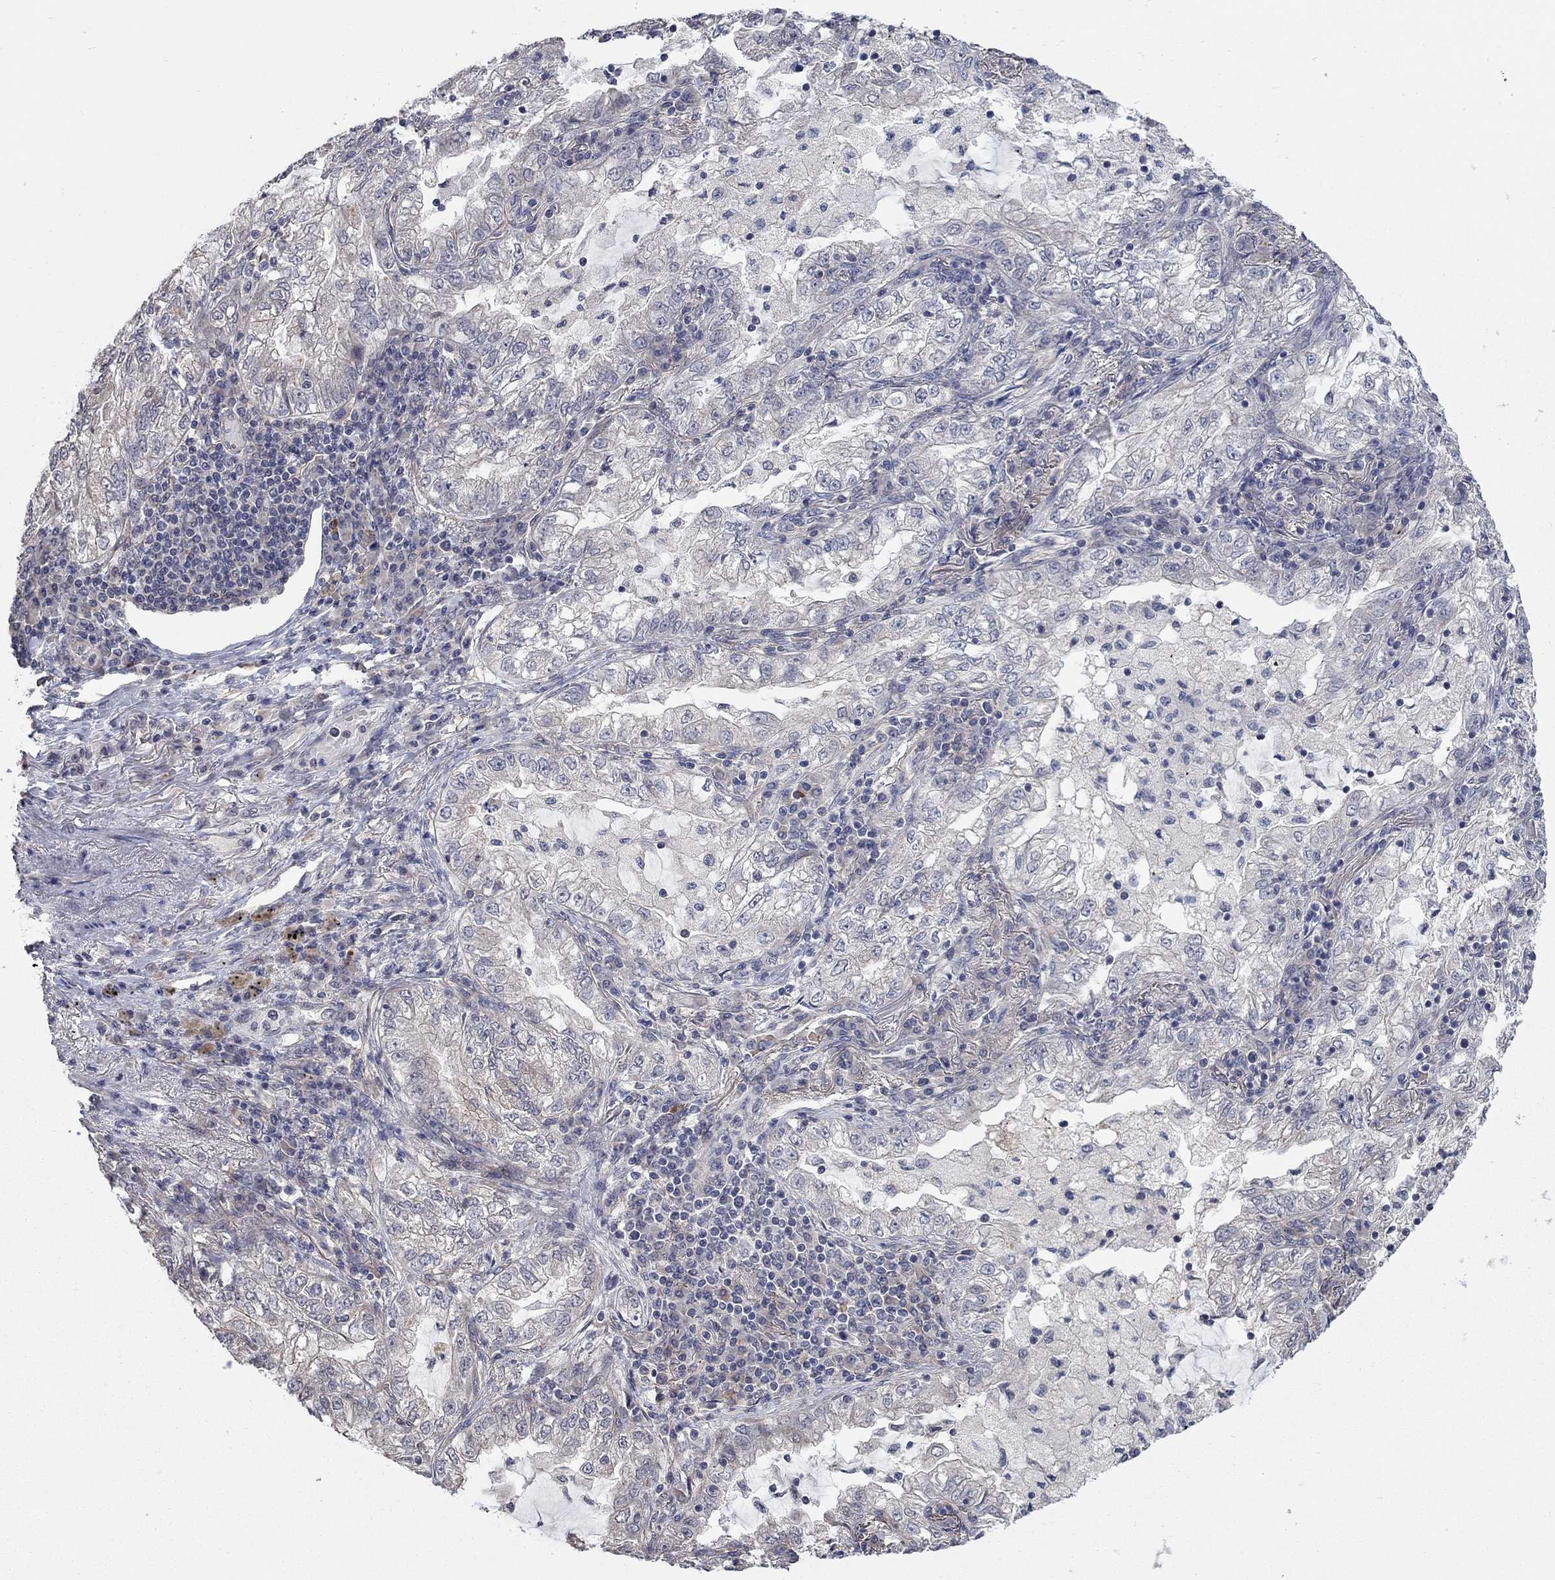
{"staining": {"intensity": "negative", "quantity": "none", "location": "none"}, "tissue": "lung cancer", "cell_type": "Tumor cells", "image_type": "cancer", "snomed": [{"axis": "morphology", "description": "Adenocarcinoma, NOS"}, {"axis": "topography", "description": "Lung"}], "caption": "There is no significant expression in tumor cells of lung adenocarcinoma.", "gene": "WASF3", "patient": {"sex": "female", "age": 73}}